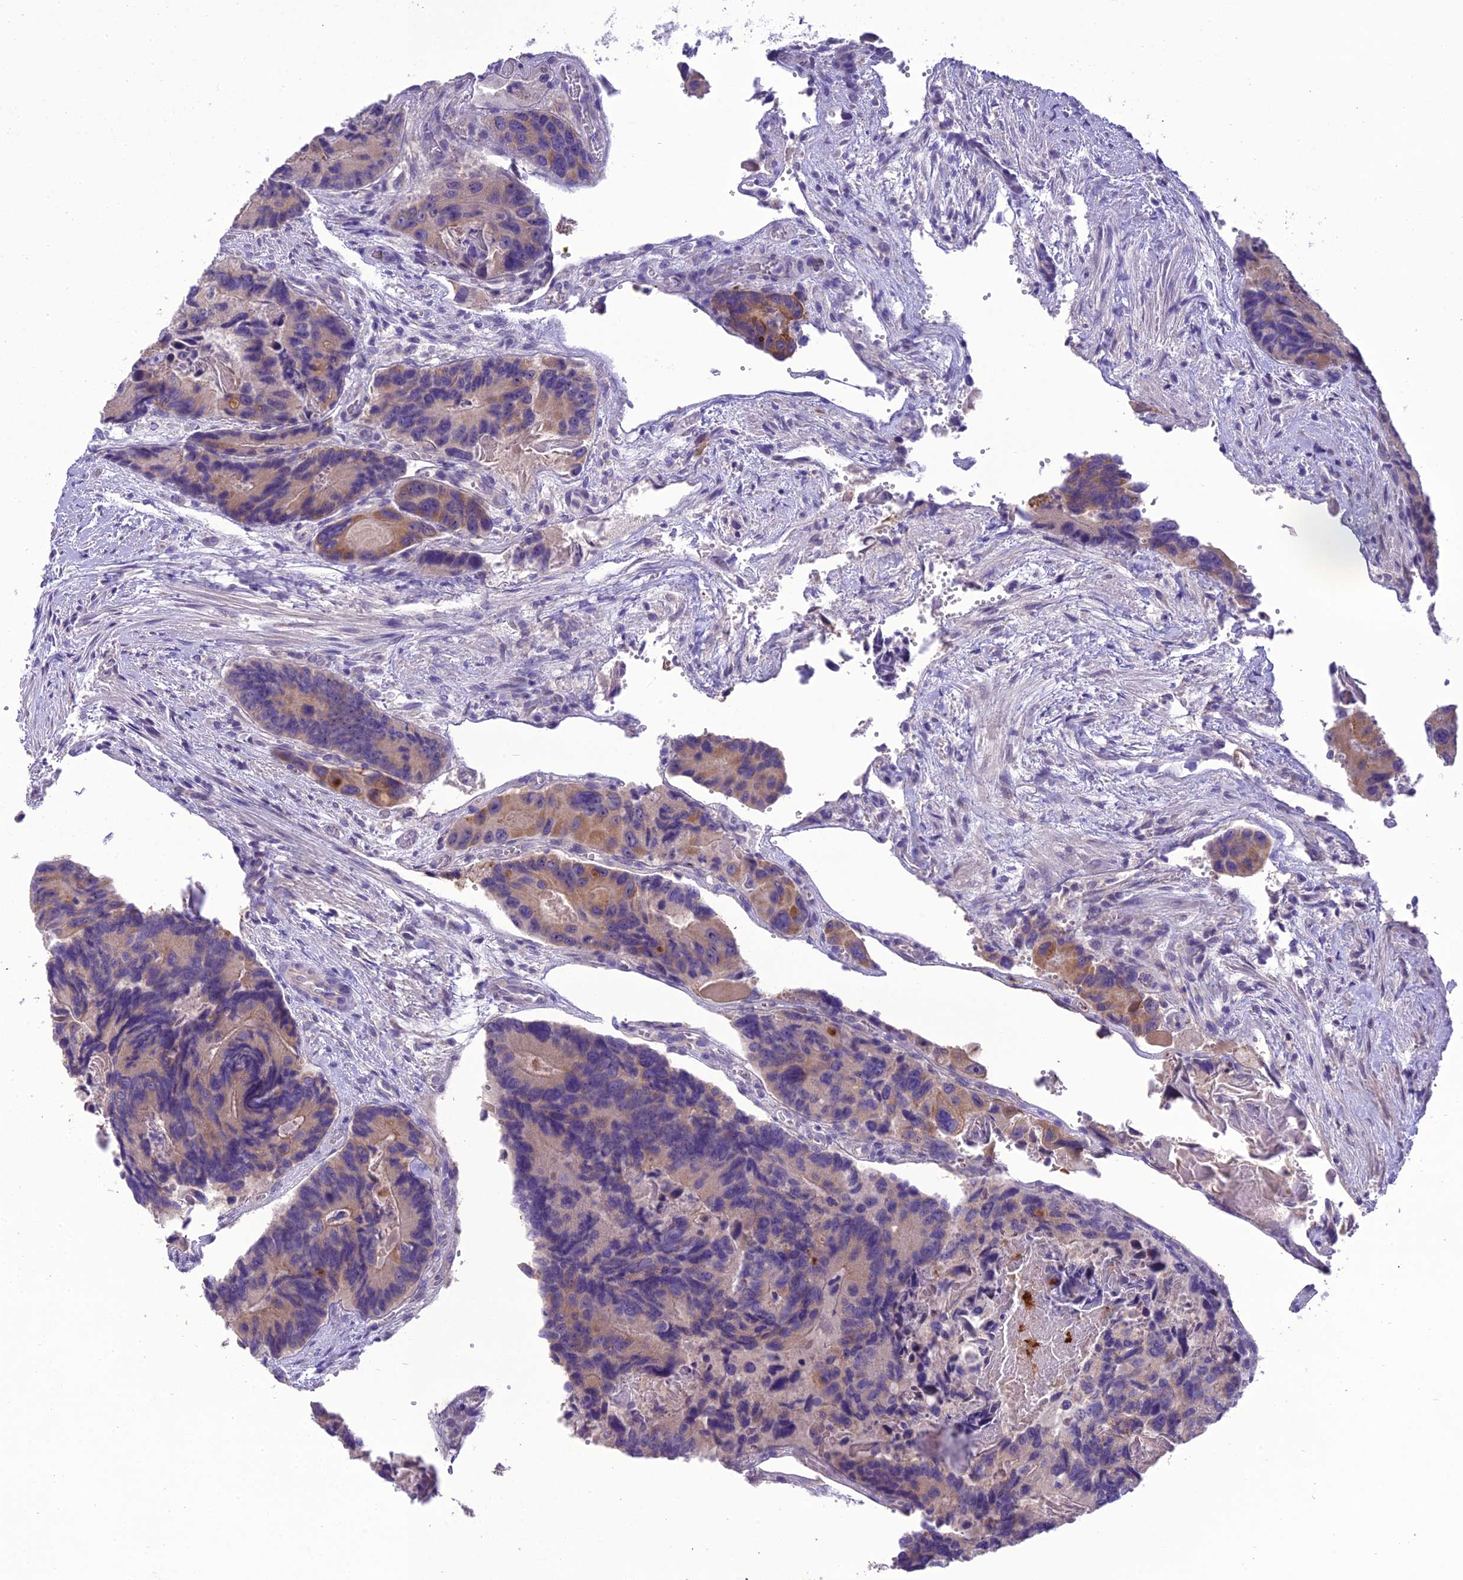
{"staining": {"intensity": "moderate", "quantity": "<25%", "location": "cytoplasmic/membranous"}, "tissue": "colorectal cancer", "cell_type": "Tumor cells", "image_type": "cancer", "snomed": [{"axis": "morphology", "description": "Adenocarcinoma, NOS"}, {"axis": "topography", "description": "Colon"}], "caption": "IHC of colorectal cancer (adenocarcinoma) demonstrates low levels of moderate cytoplasmic/membranous expression in approximately <25% of tumor cells.", "gene": "SCRT1", "patient": {"sex": "male", "age": 84}}